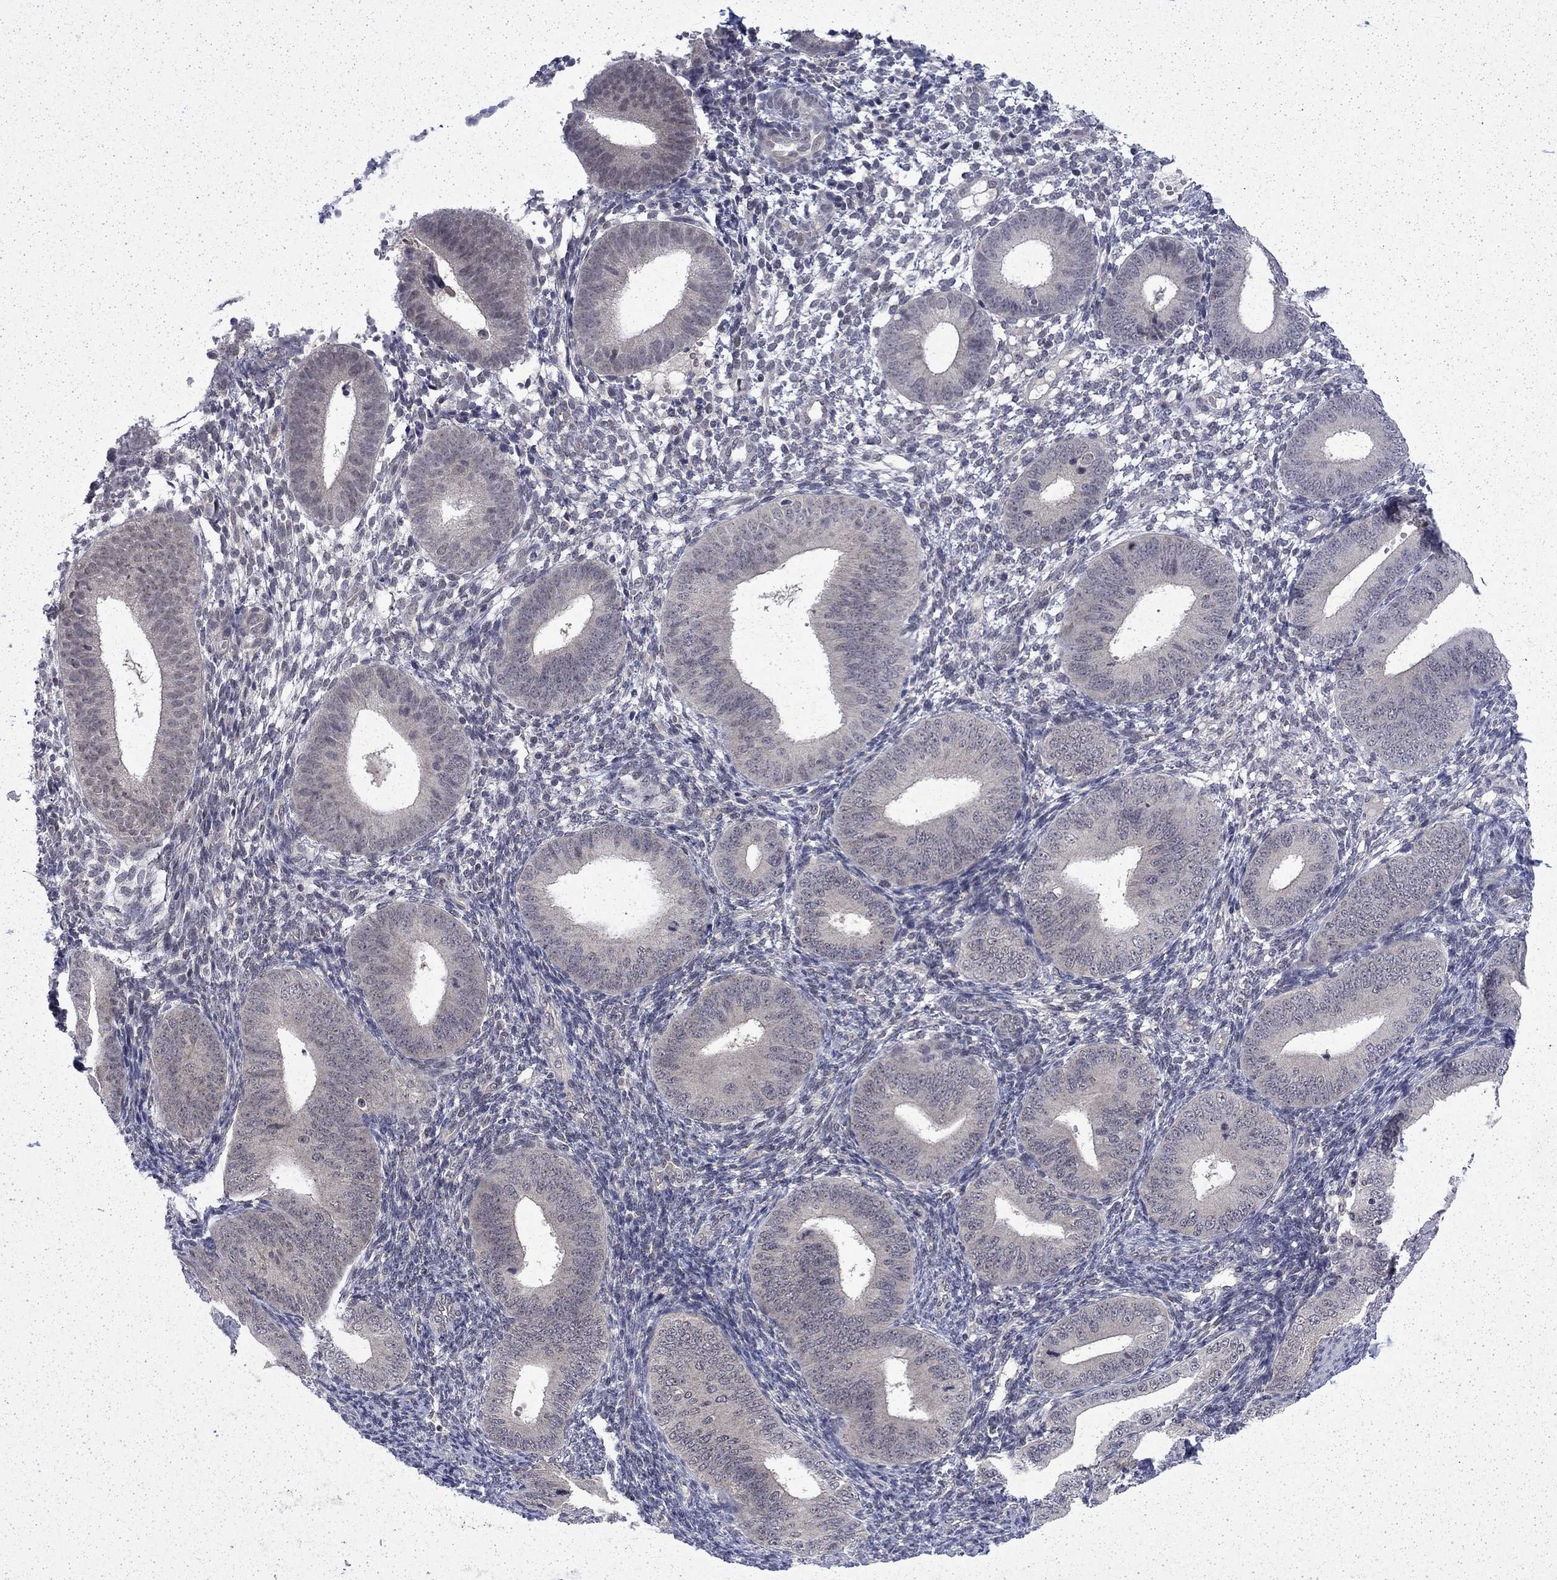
{"staining": {"intensity": "negative", "quantity": "none", "location": "none"}, "tissue": "endometrium", "cell_type": "Cells in endometrial stroma", "image_type": "normal", "snomed": [{"axis": "morphology", "description": "Normal tissue, NOS"}, {"axis": "topography", "description": "Endometrium"}], "caption": "Cells in endometrial stroma show no significant positivity in normal endometrium.", "gene": "CHAT", "patient": {"sex": "female", "age": 39}}